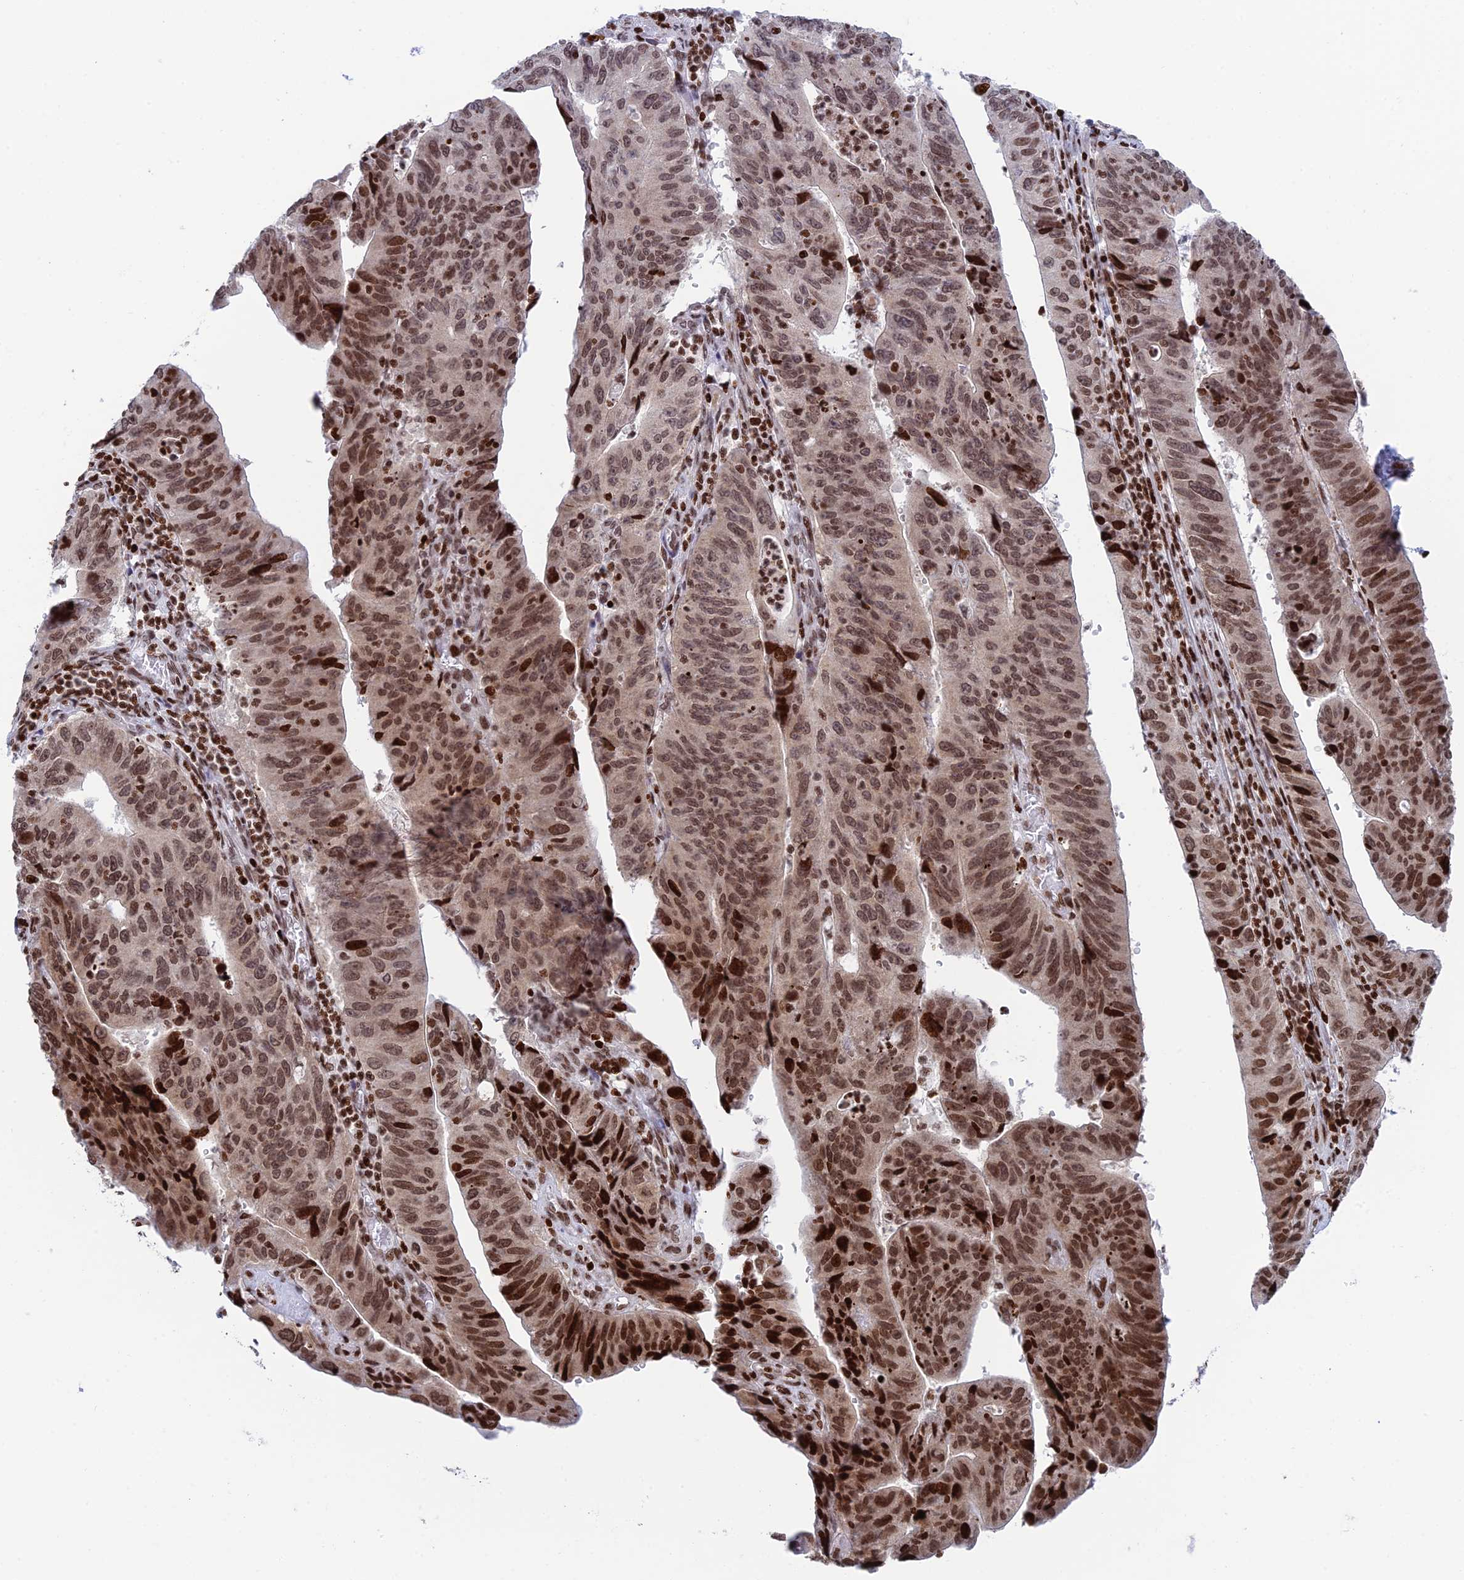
{"staining": {"intensity": "moderate", "quantity": ">75%", "location": "nuclear"}, "tissue": "stomach cancer", "cell_type": "Tumor cells", "image_type": "cancer", "snomed": [{"axis": "morphology", "description": "Adenocarcinoma, NOS"}, {"axis": "topography", "description": "Stomach"}], "caption": "Immunohistochemical staining of stomach cancer displays medium levels of moderate nuclear protein expression in about >75% of tumor cells.", "gene": "RPAP1", "patient": {"sex": "male", "age": 59}}